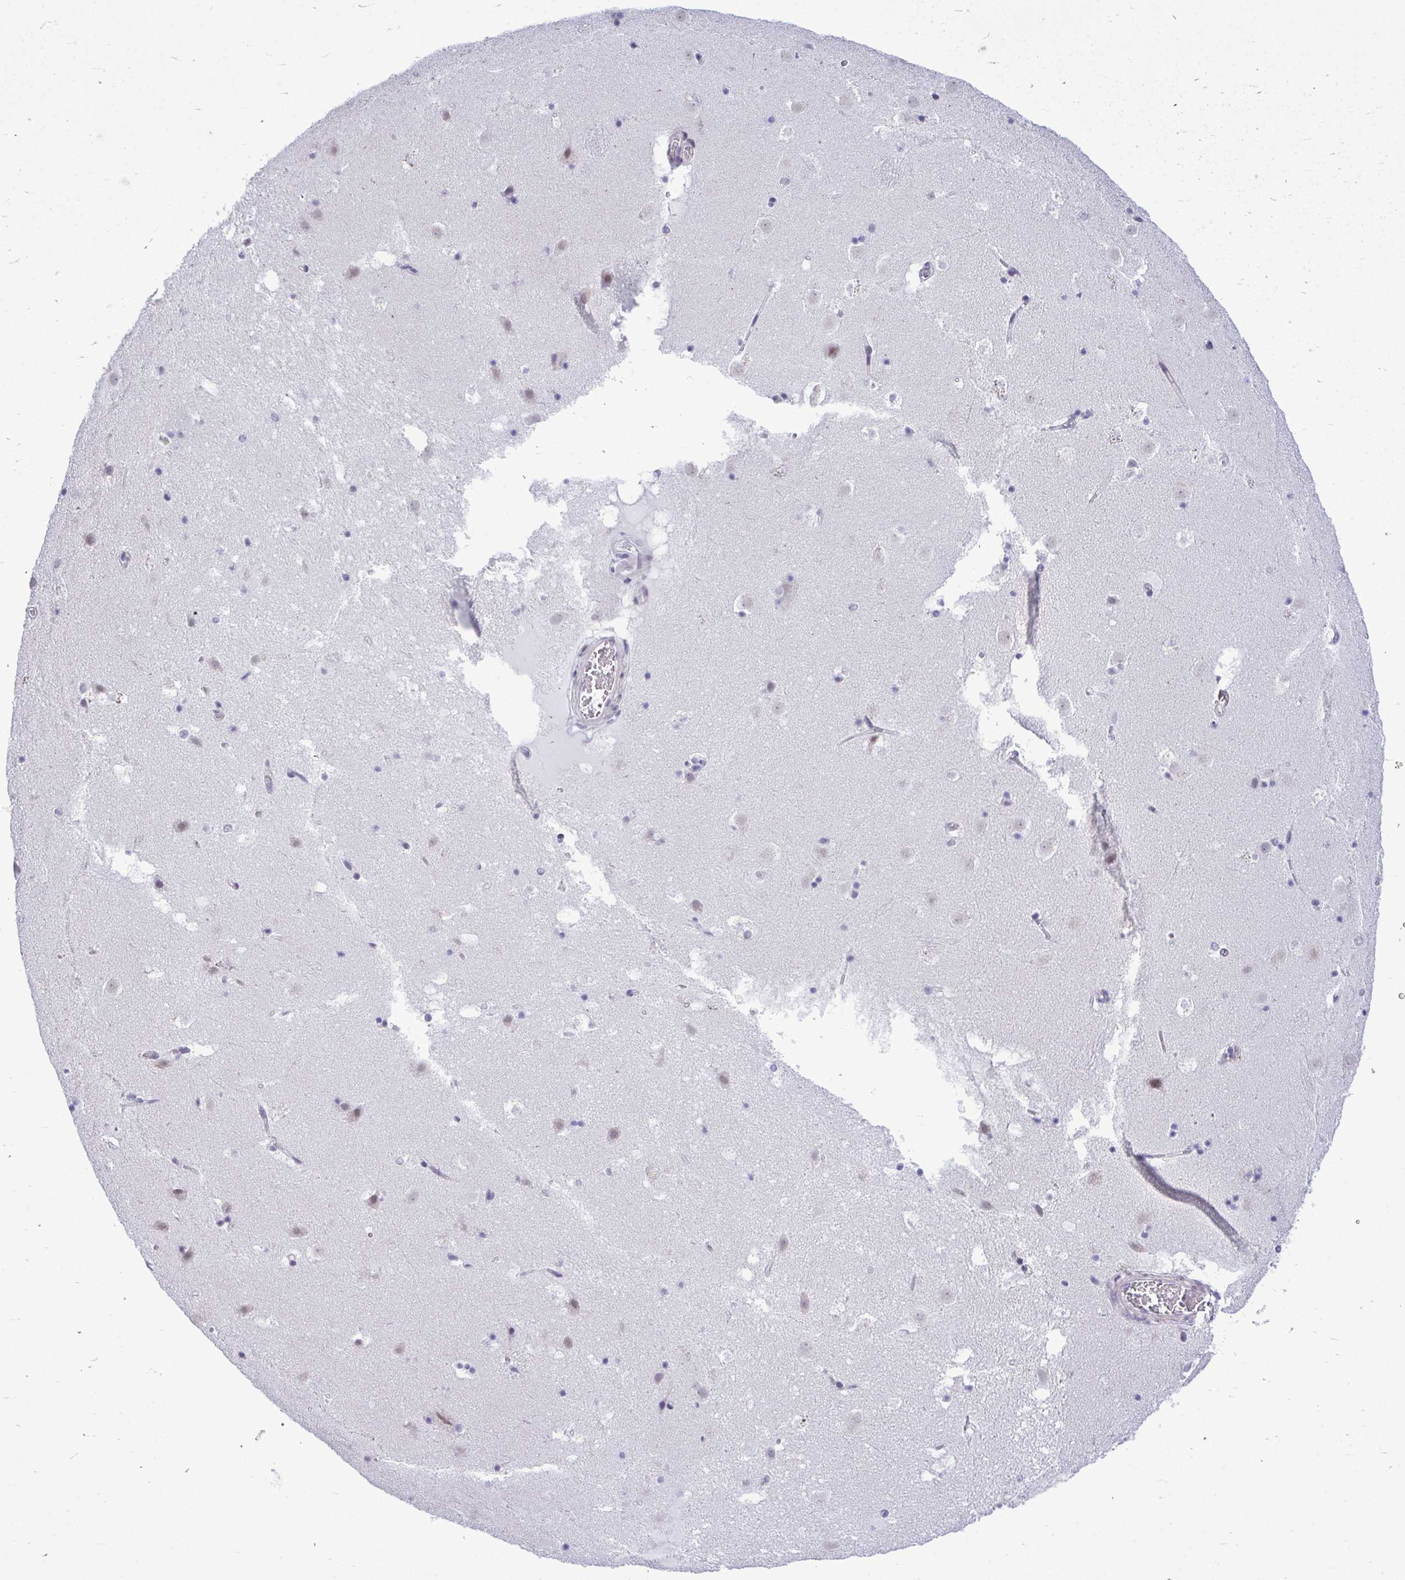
{"staining": {"intensity": "negative", "quantity": "none", "location": "none"}, "tissue": "caudate", "cell_type": "Glial cells", "image_type": "normal", "snomed": [{"axis": "morphology", "description": "Normal tissue, NOS"}, {"axis": "topography", "description": "Lateral ventricle wall"}], "caption": "This is an IHC micrograph of unremarkable human caudate. There is no staining in glial cells.", "gene": "C1QL2", "patient": {"sex": "male", "age": 37}}